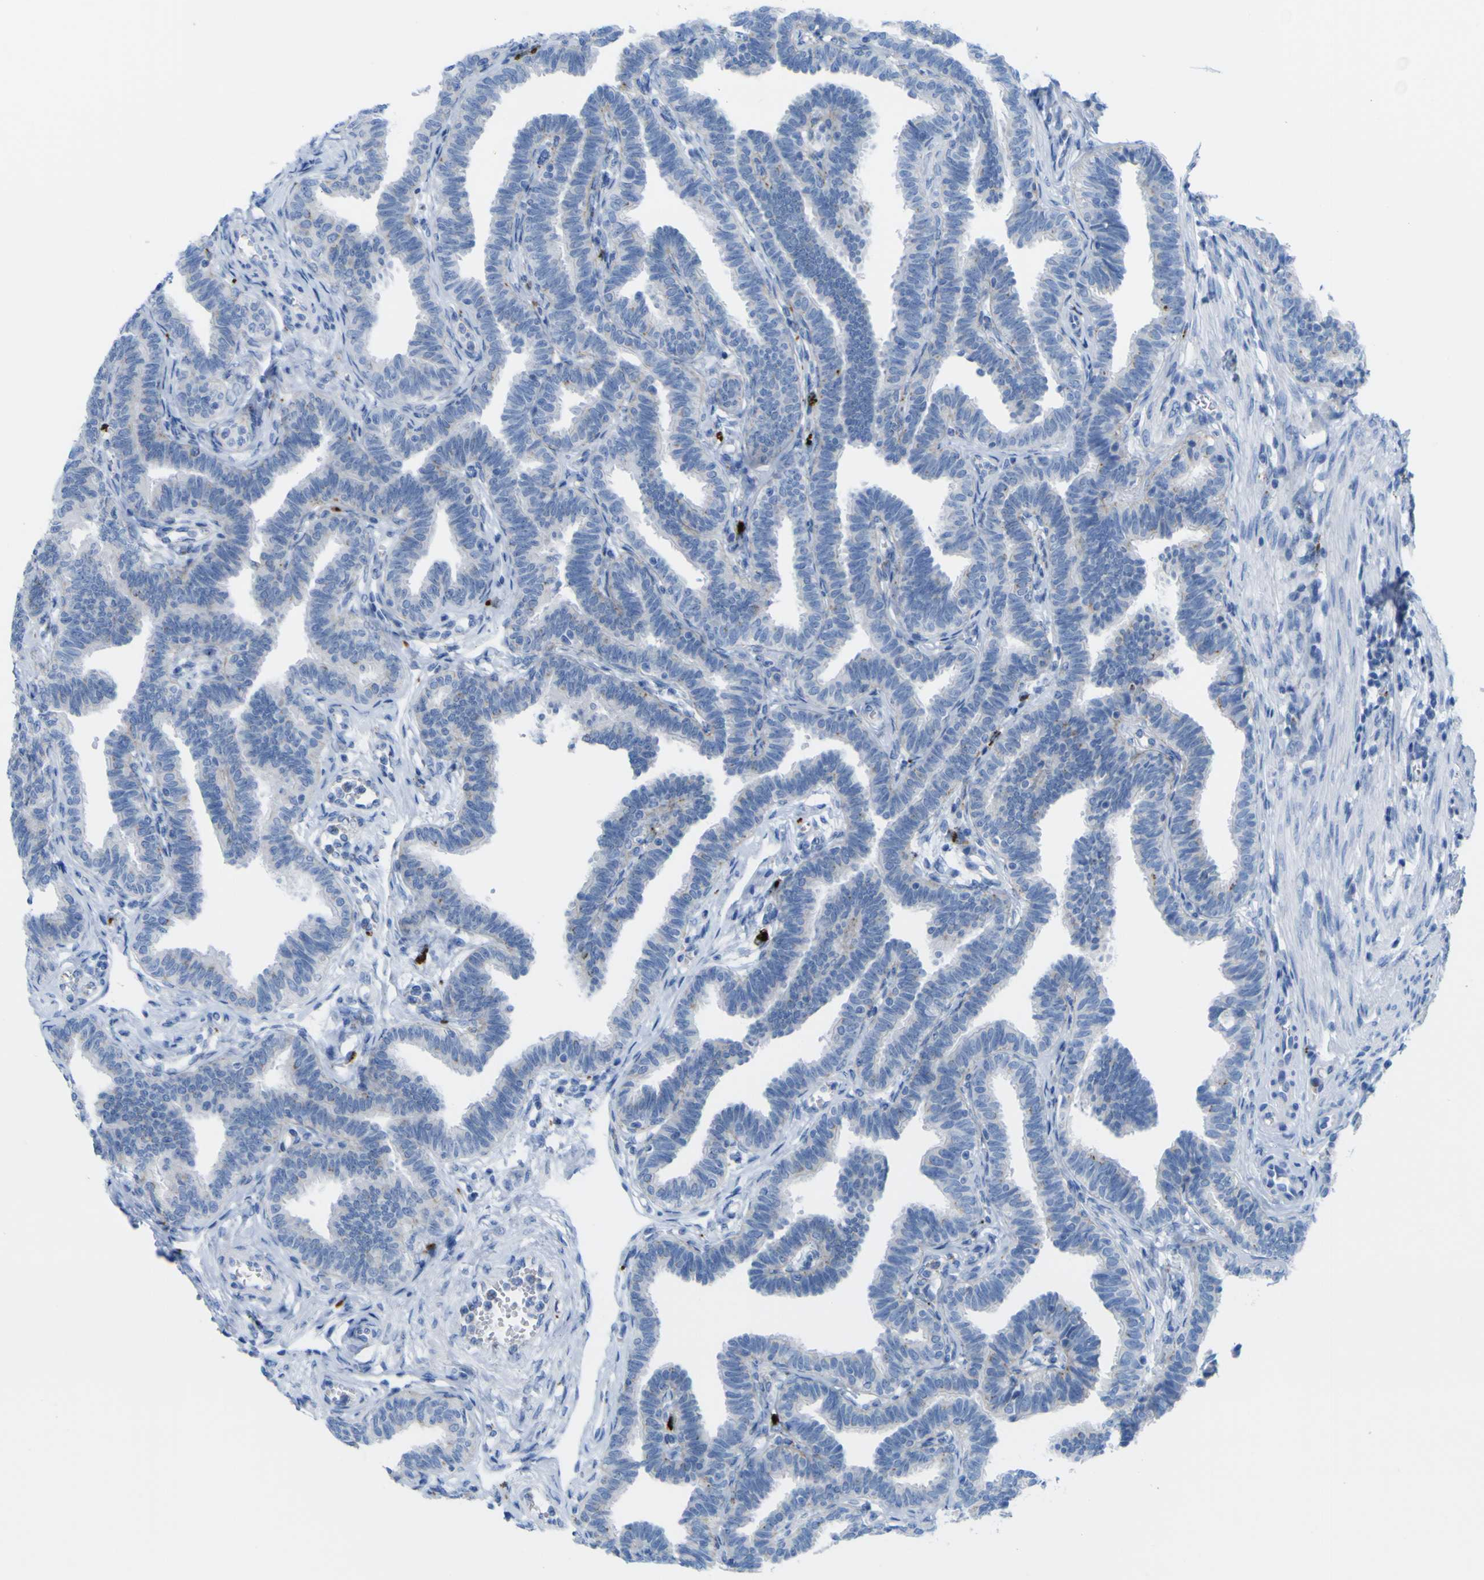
{"staining": {"intensity": "negative", "quantity": "none", "location": "none"}, "tissue": "fallopian tube", "cell_type": "Glandular cells", "image_type": "normal", "snomed": [{"axis": "morphology", "description": "Normal tissue, NOS"}, {"axis": "topography", "description": "Fallopian tube"}, {"axis": "topography", "description": "Ovary"}], "caption": "Immunohistochemical staining of normal human fallopian tube exhibits no significant positivity in glandular cells. Brightfield microscopy of immunohistochemistry stained with DAB (3,3'-diaminobenzidine) (brown) and hematoxylin (blue), captured at high magnification.", "gene": "PLD3", "patient": {"sex": "female", "age": 23}}